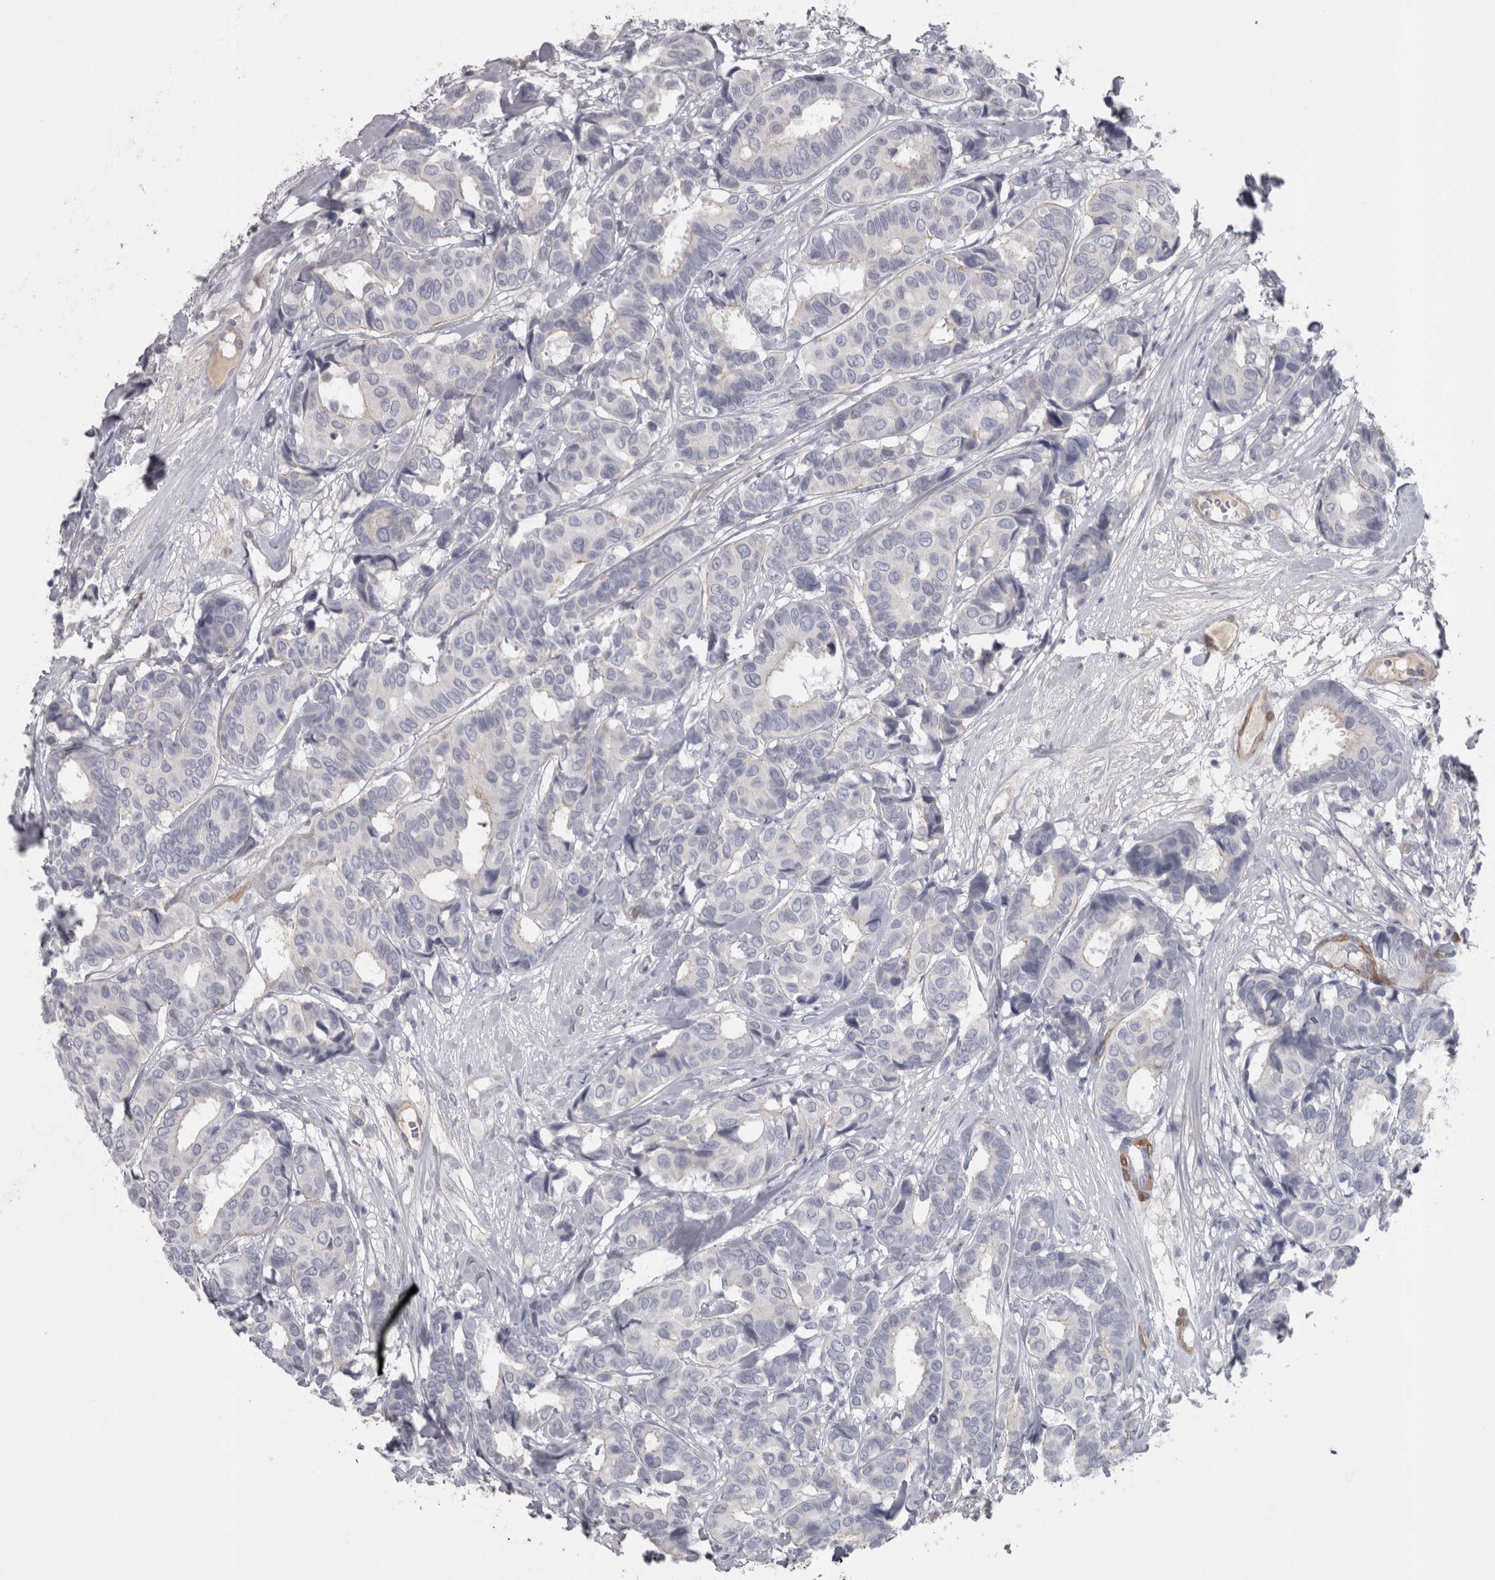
{"staining": {"intensity": "negative", "quantity": "none", "location": "none"}, "tissue": "breast cancer", "cell_type": "Tumor cells", "image_type": "cancer", "snomed": [{"axis": "morphology", "description": "Duct carcinoma"}, {"axis": "topography", "description": "Breast"}], "caption": "DAB (3,3'-diaminobenzidine) immunohistochemical staining of human breast cancer (invasive ductal carcinoma) exhibits no significant positivity in tumor cells. Brightfield microscopy of IHC stained with DAB (brown) and hematoxylin (blue), captured at high magnification.", "gene": "PPP1R12B", "patient": {"sex": "female", "age": 87}}